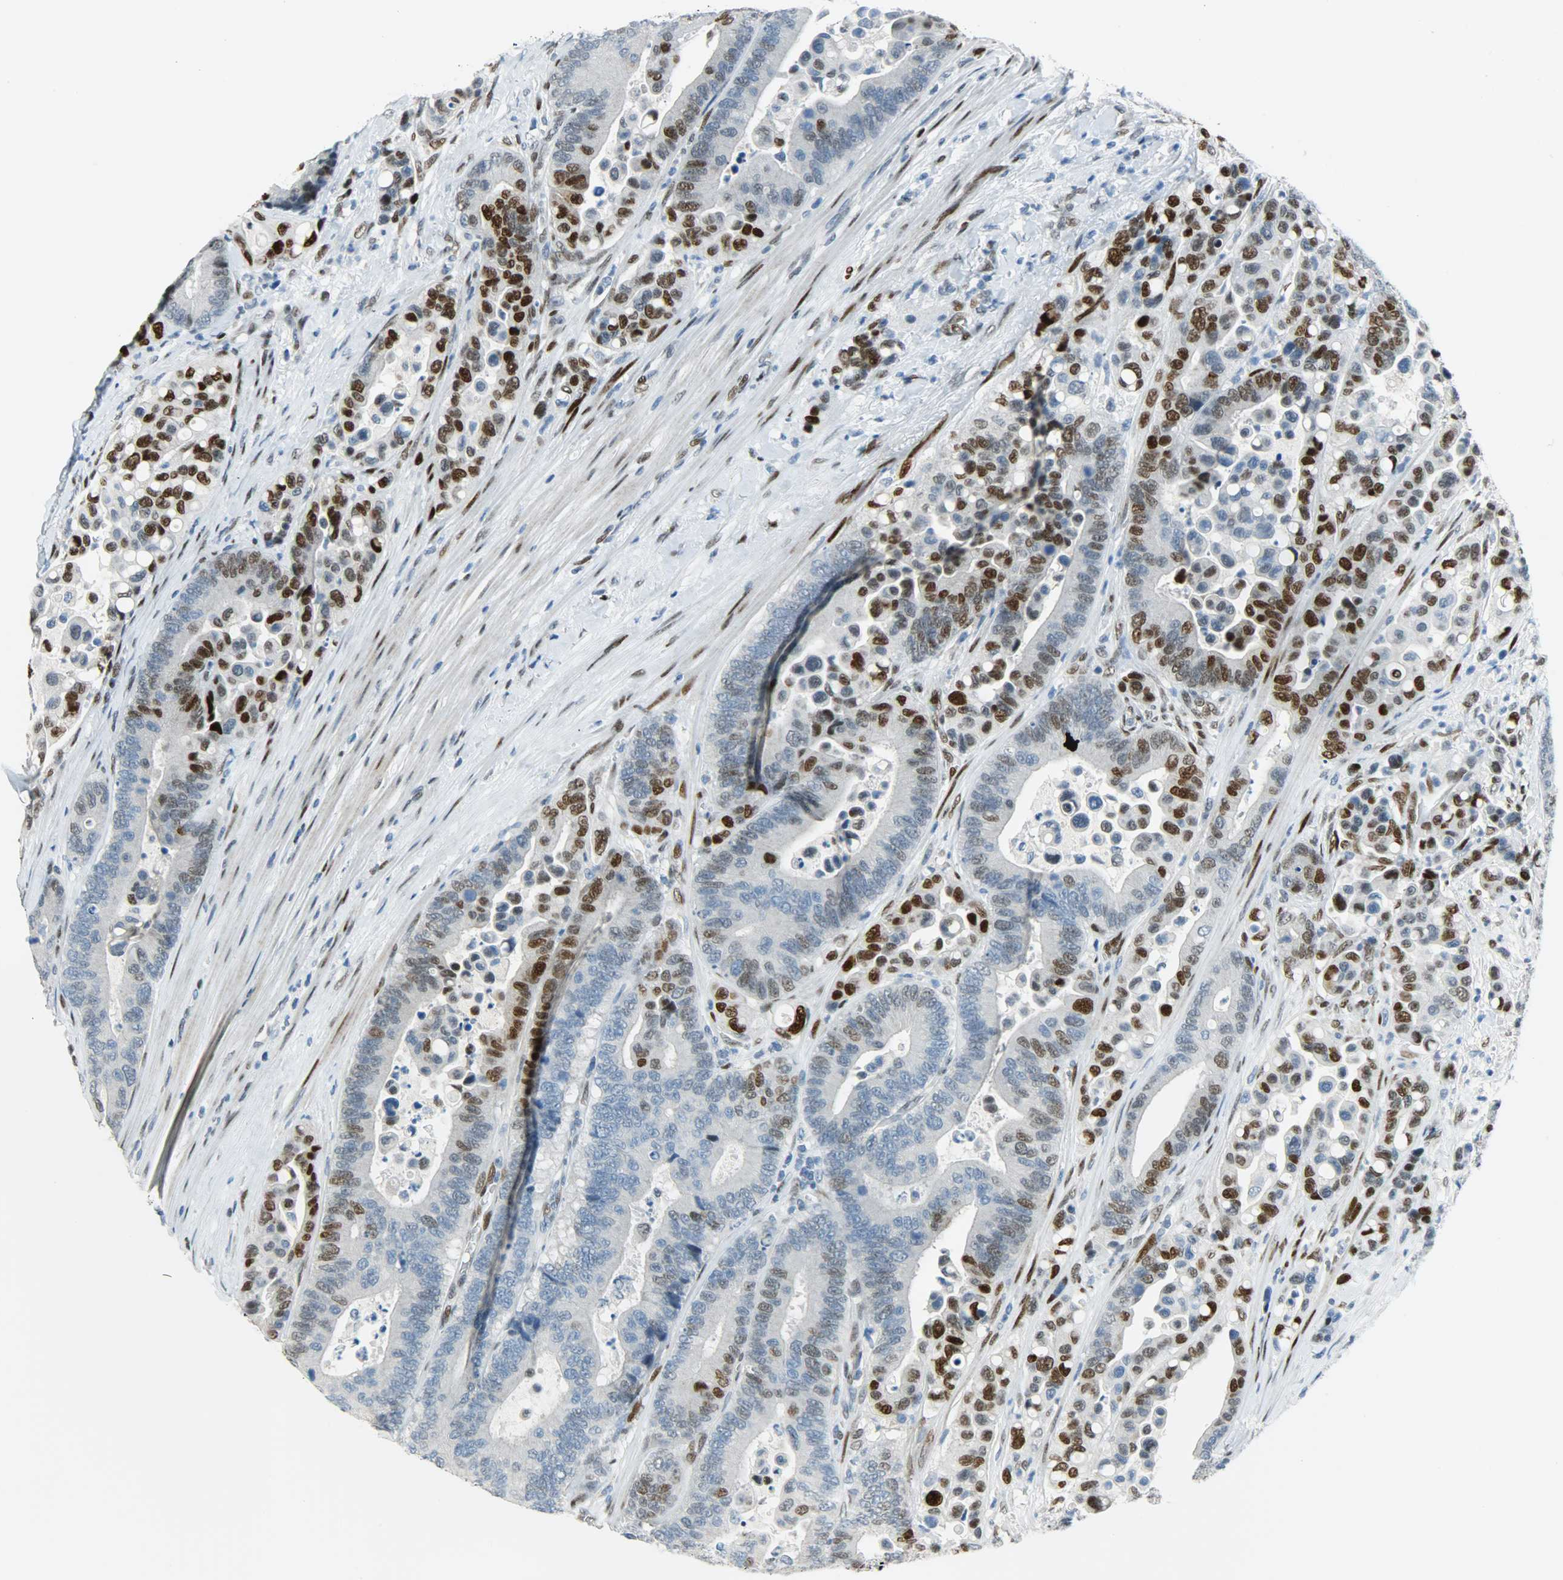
{"staining": {"intensity": "weak", "quantity": "25%-75%", "location": "nuclear"}, "tissue": "colorectal cancer", "cell_type": "Tumor cells", "image_type": "cancer", "snomed": [{"axis": "morphology", "description": "Normal tissue, NOS"}, {"axis": "morphology", "description": "Adenocarcinoma, NOS"}, {"axis": "topography", "description": "Colon"}], "caption": "DAB immunohistochemical staining of human colorectal cancer reveals weak nuclear protein positivity in approximately 25%-75% of tumor cells.", "gene": "JUNB", "patient": {"sex": "male", "age": 82}}